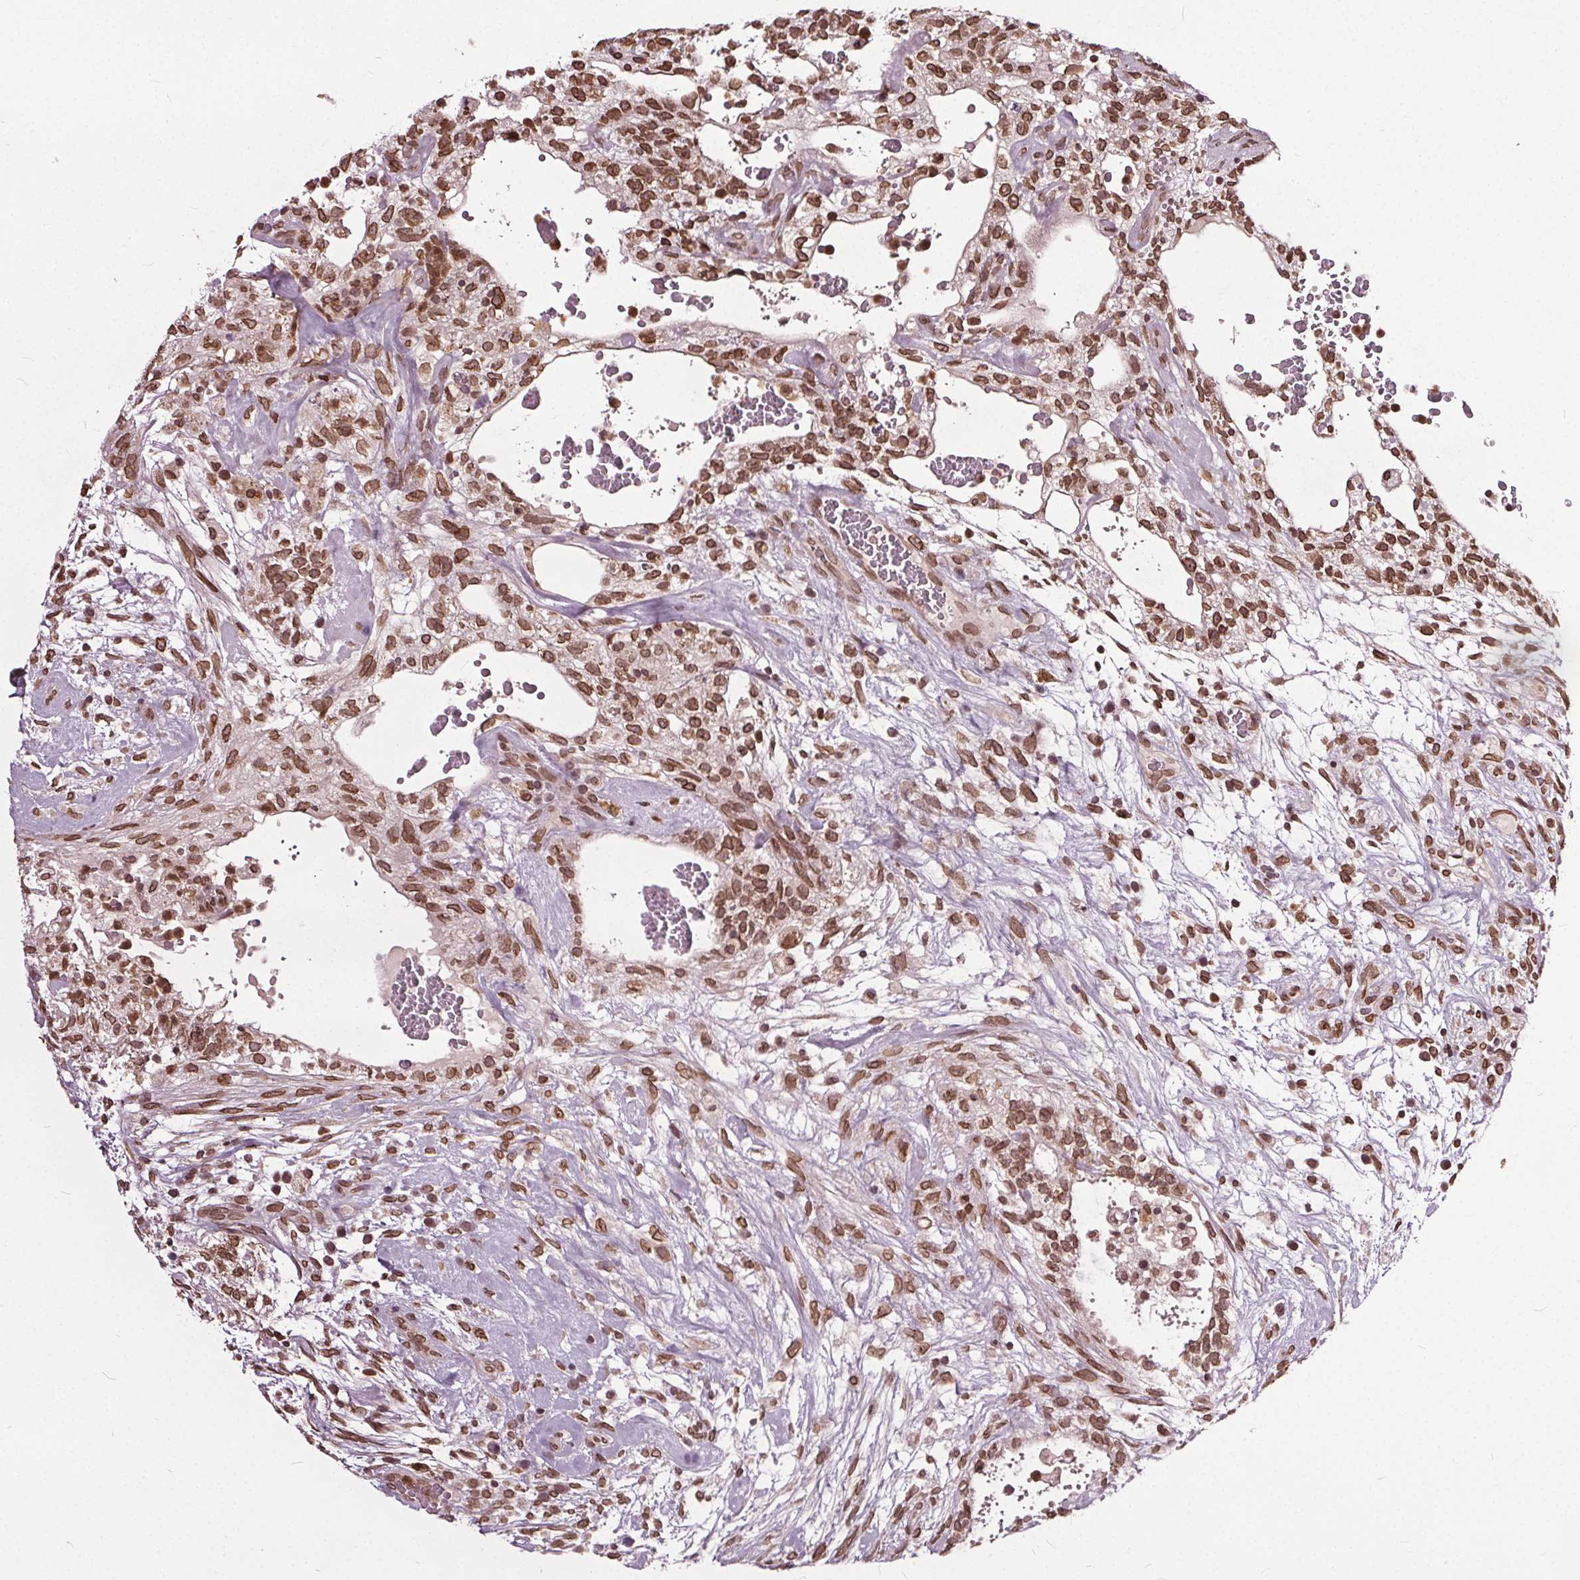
{"staining": {"intensity": "moderate", "quantity": ">75%", "location": "cytoplasmic/membranous,nuclear"}, "tissue": "testis cancer", "cell_type": "Tumor cells", "image_type": "cancer", "snomed": [{"axis": "morphology", "description": "Normal tissue, NOS"}, {"axis": "morphology", "description": "Carcinoma, Embryonal, NOS"}, {"axis": "topography", "description": "Testis"}], "caption": "A histopathology image showing moderate cytoplasmic/membranous and nuclear staining in about >75% of tumor cells in testis cancer (embryonal carcinoma), as visualized by brown immunohistochemical staining.", "gene": "TTC39C", "patient": {"sex": "male", "age": 32}}